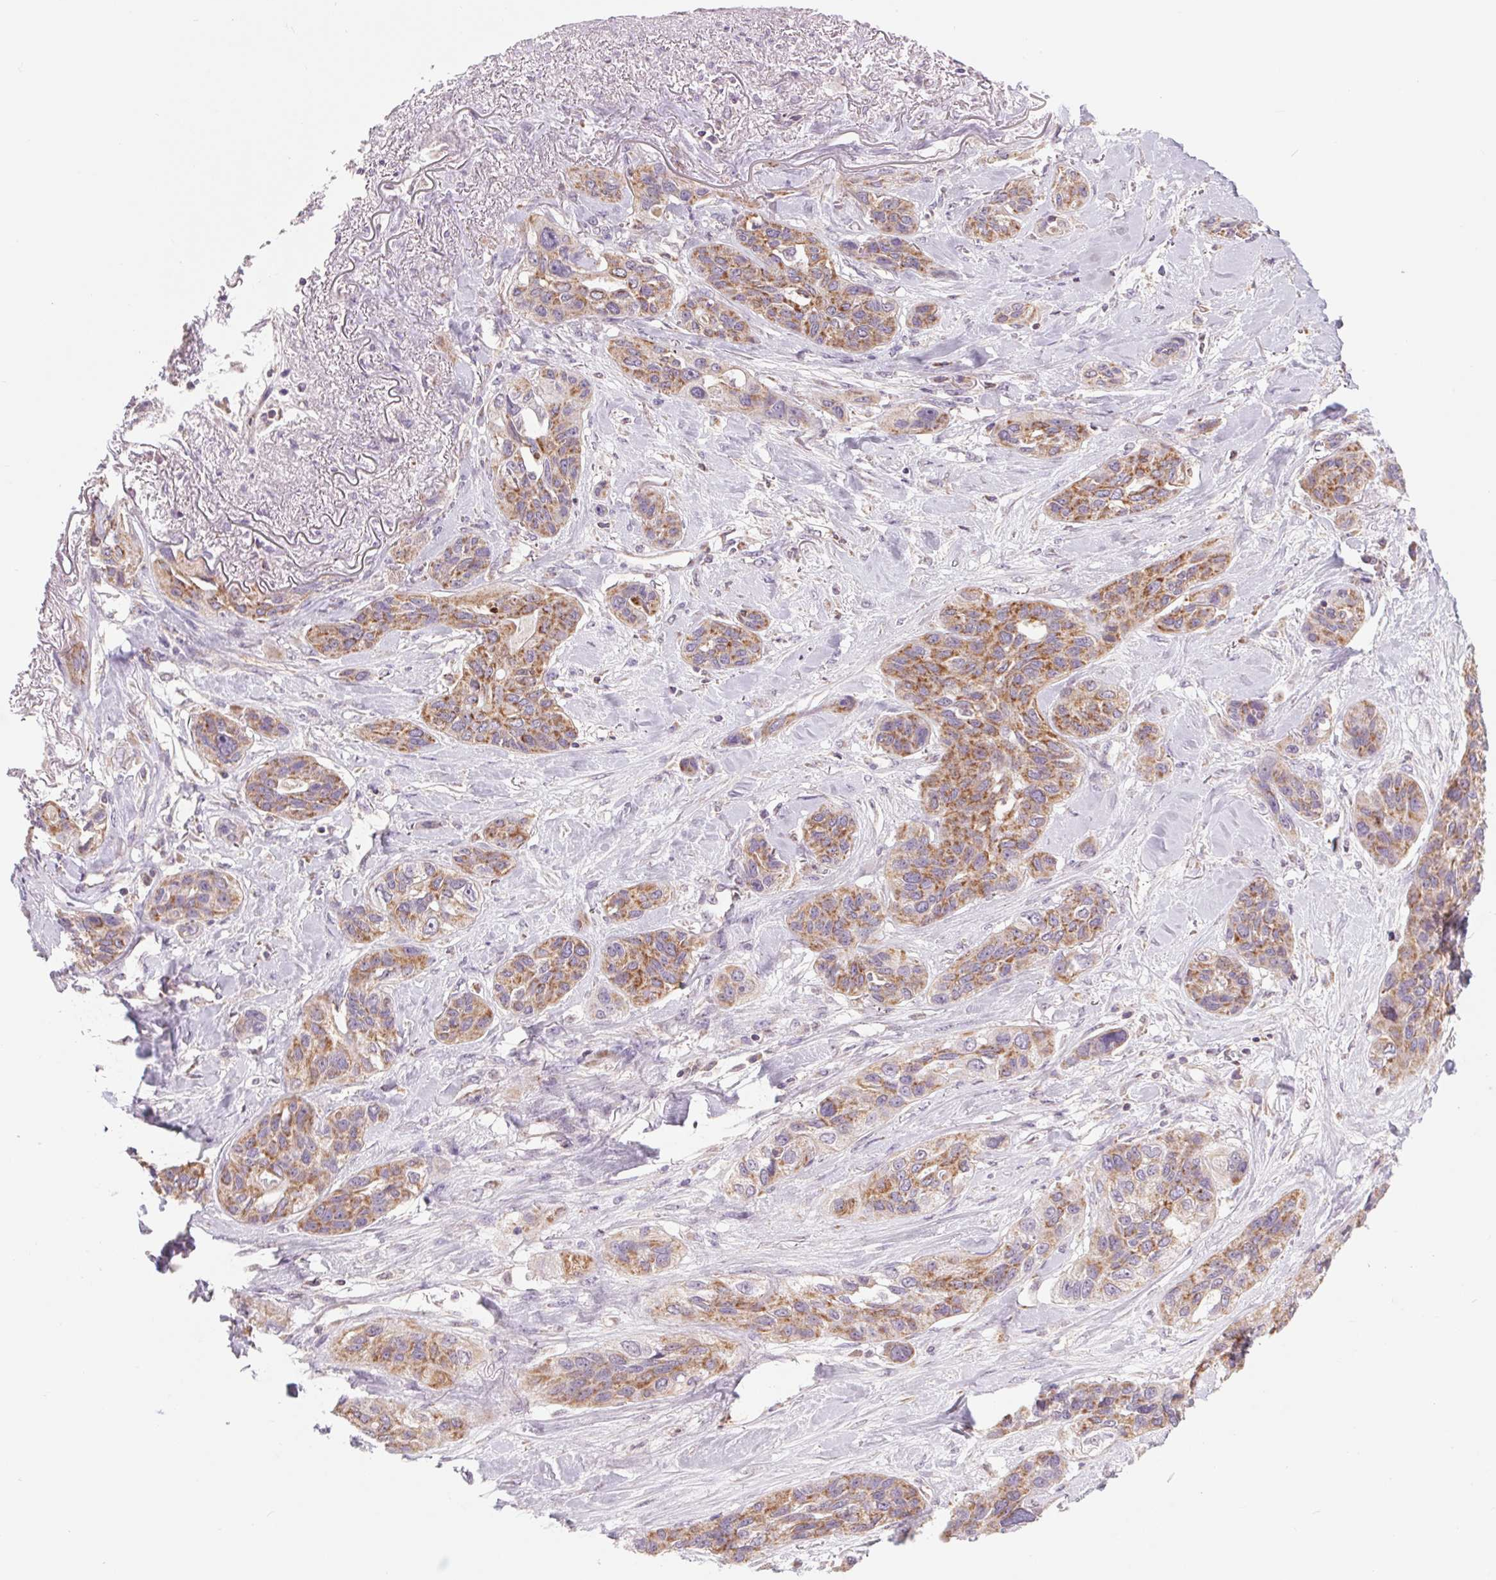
{"staining": {"intensity": "moderate", "quantity": ">75%", "location": "cytoplasmic/membranous"}, "tissue": "lung cancer", "cell_type": "Tumor cells", "image_type": "cancer", "snomed": [{"axis": "morphology", "description": "Squamous cell carcinoma, NOS"}, {"axis": "topography", "description": "Lung"}], "caption": "Moderate cytoplasmic/membranous protein staining is identified in about >75% of tumor cells in lung squamous cell carcinoma. The staining was performed using DAB to visualize the protein expression in brown, while the nuclei were stained in blue with hematoxylin (Magnification: 20x).", "gene": "COX6A1", "patient": {"sex": "female", "age": 70}}